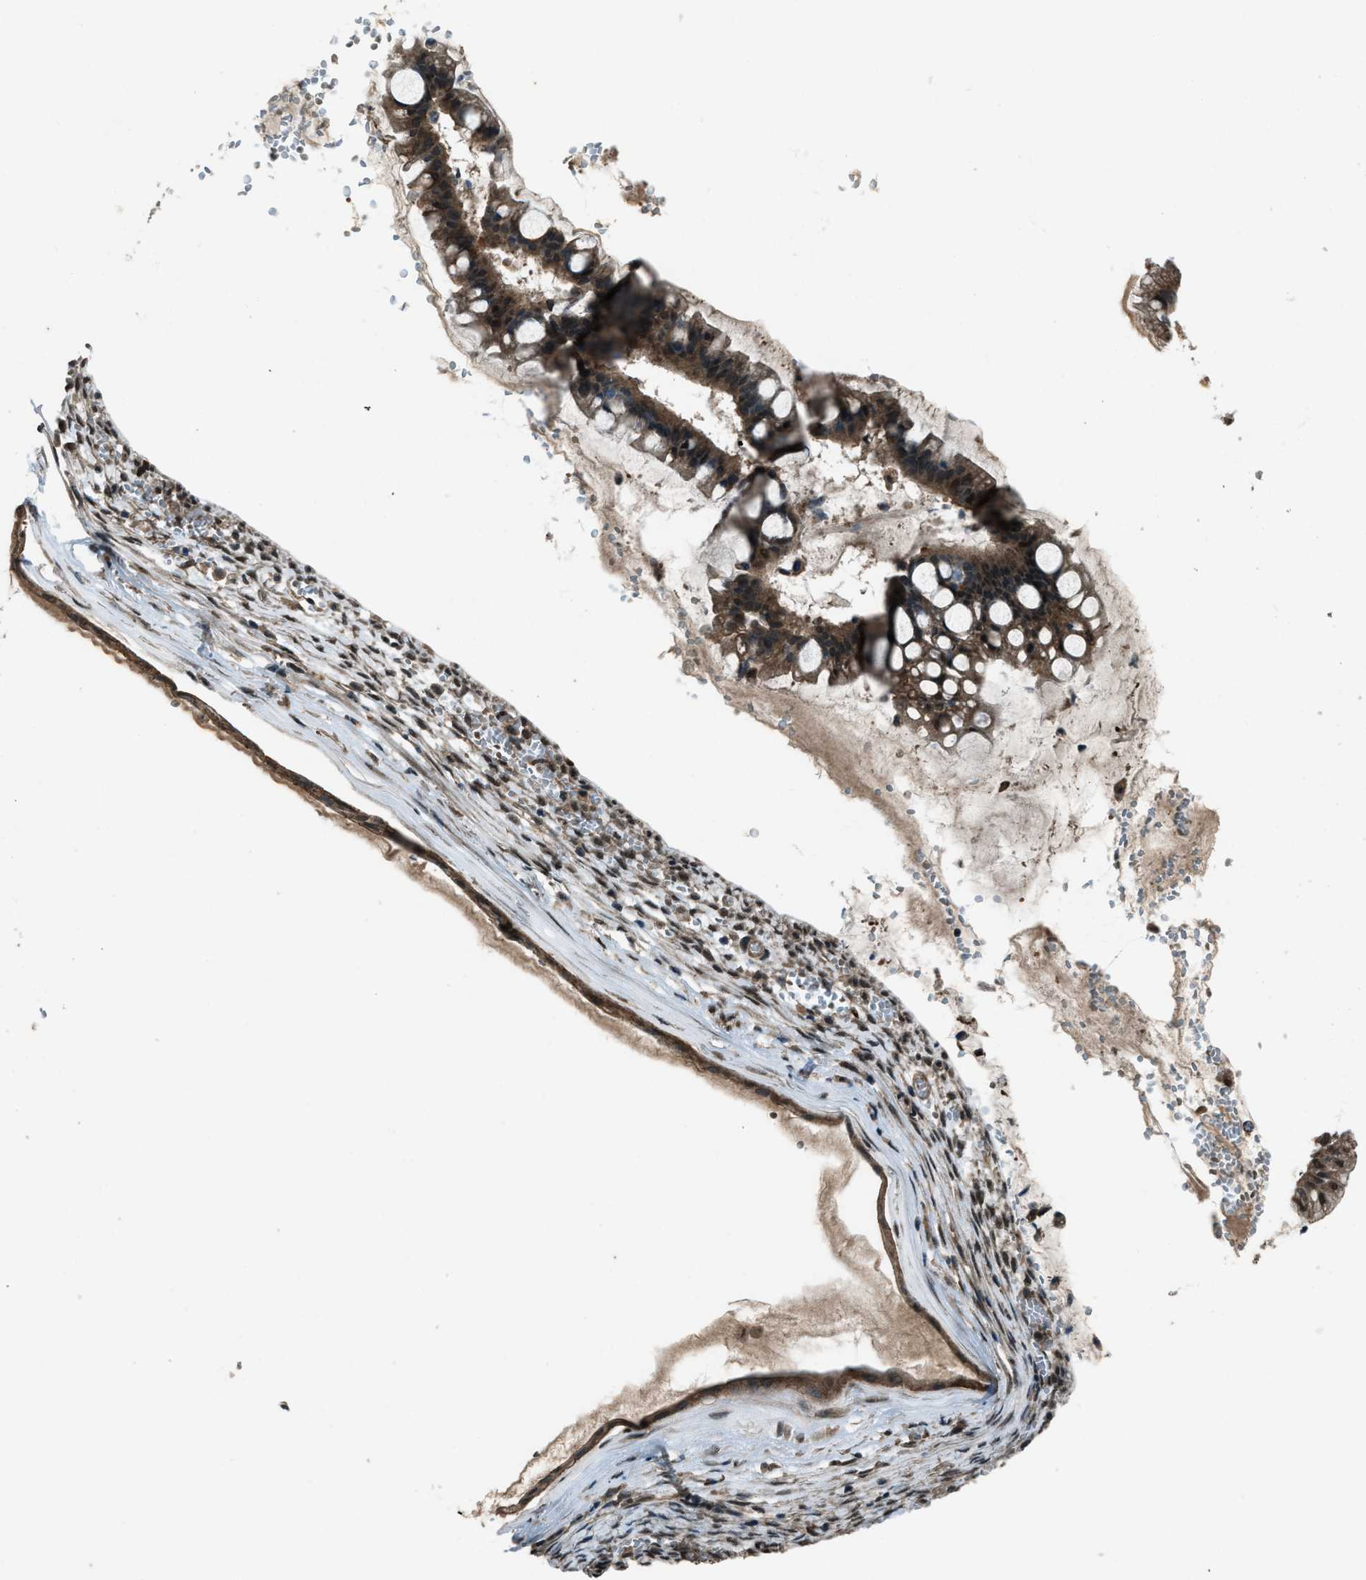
{"staining": {"intensity": "moderate", "quantity": ">75%", "location": "cytoplasmic/membranous"}, "tissue": "ovarian cancer", "cell_type": "Tumor cells", "image_type": "cancer", "snomed": [{"axis": "morphology", "description": "Cystadenocarcinoma, mucinous, NOS"}, {"axis": "topography", "description": "Ovary"}], "caption": "This is a micrograph of immunohistochemistry staining of mucinous cystadenocarcinoma (ovarian), which shows moderate expression in the cytoplasmic/membranous of tumor cells.", "gene": "SVIL", "patient": {"sex": "female", "age": 73}}